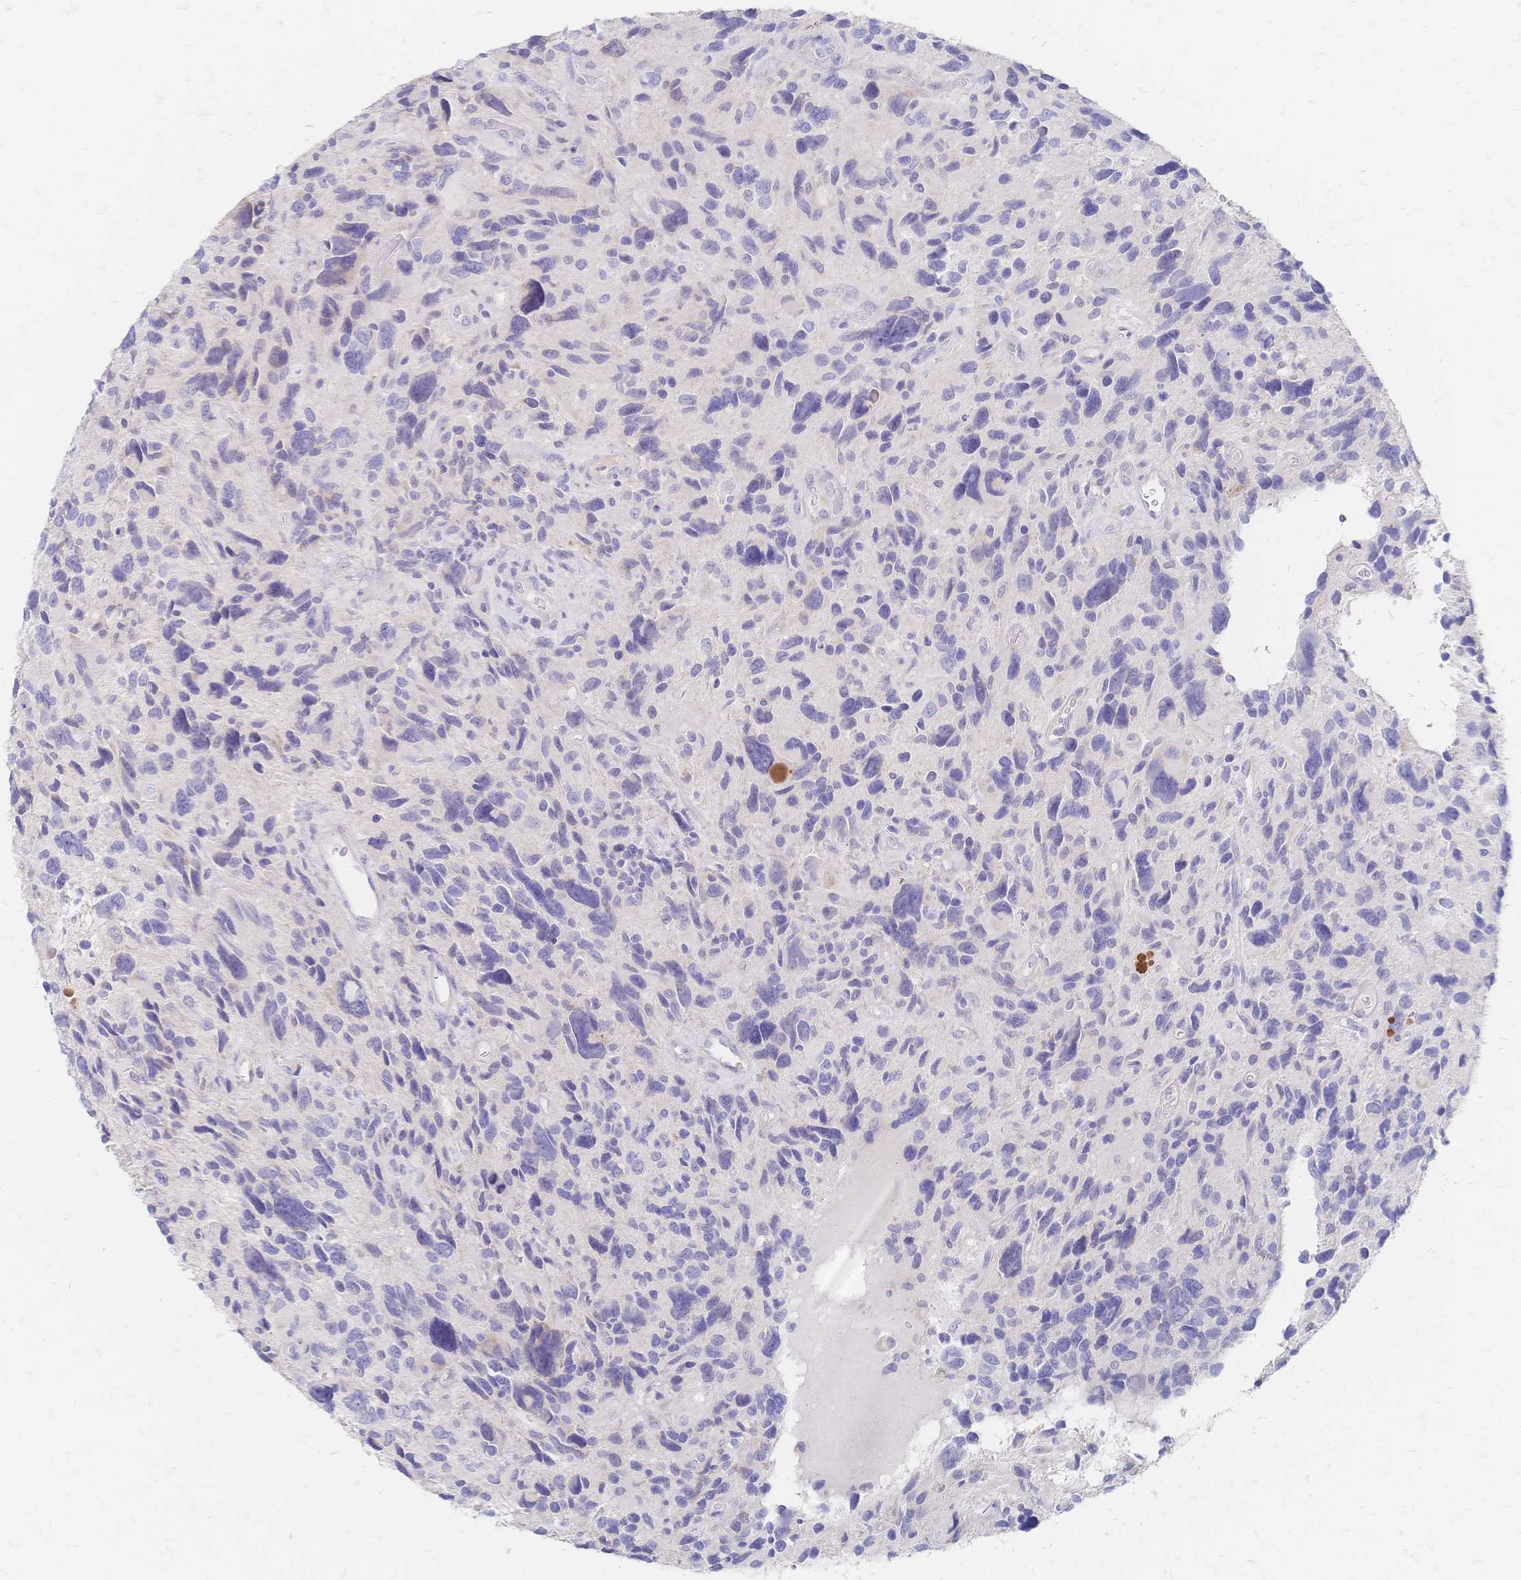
{"staining": {"intensity": "negative", "quantity": "none", "location": "none"}, "tissue": "glioma", "cell_type": "Tumor cells", "image_type": "cancer", "snomed": [{"axis": "morphology", "description": "Glioma, malignant, High grade"}, {"axis": "topography", "description": "Brain"}], "caption": "The image shows no significant expression in tumor cells of malignant glioma (high-grade).", "gene": "VWC2L", "patient": {"sex": "male", "age": 46}}